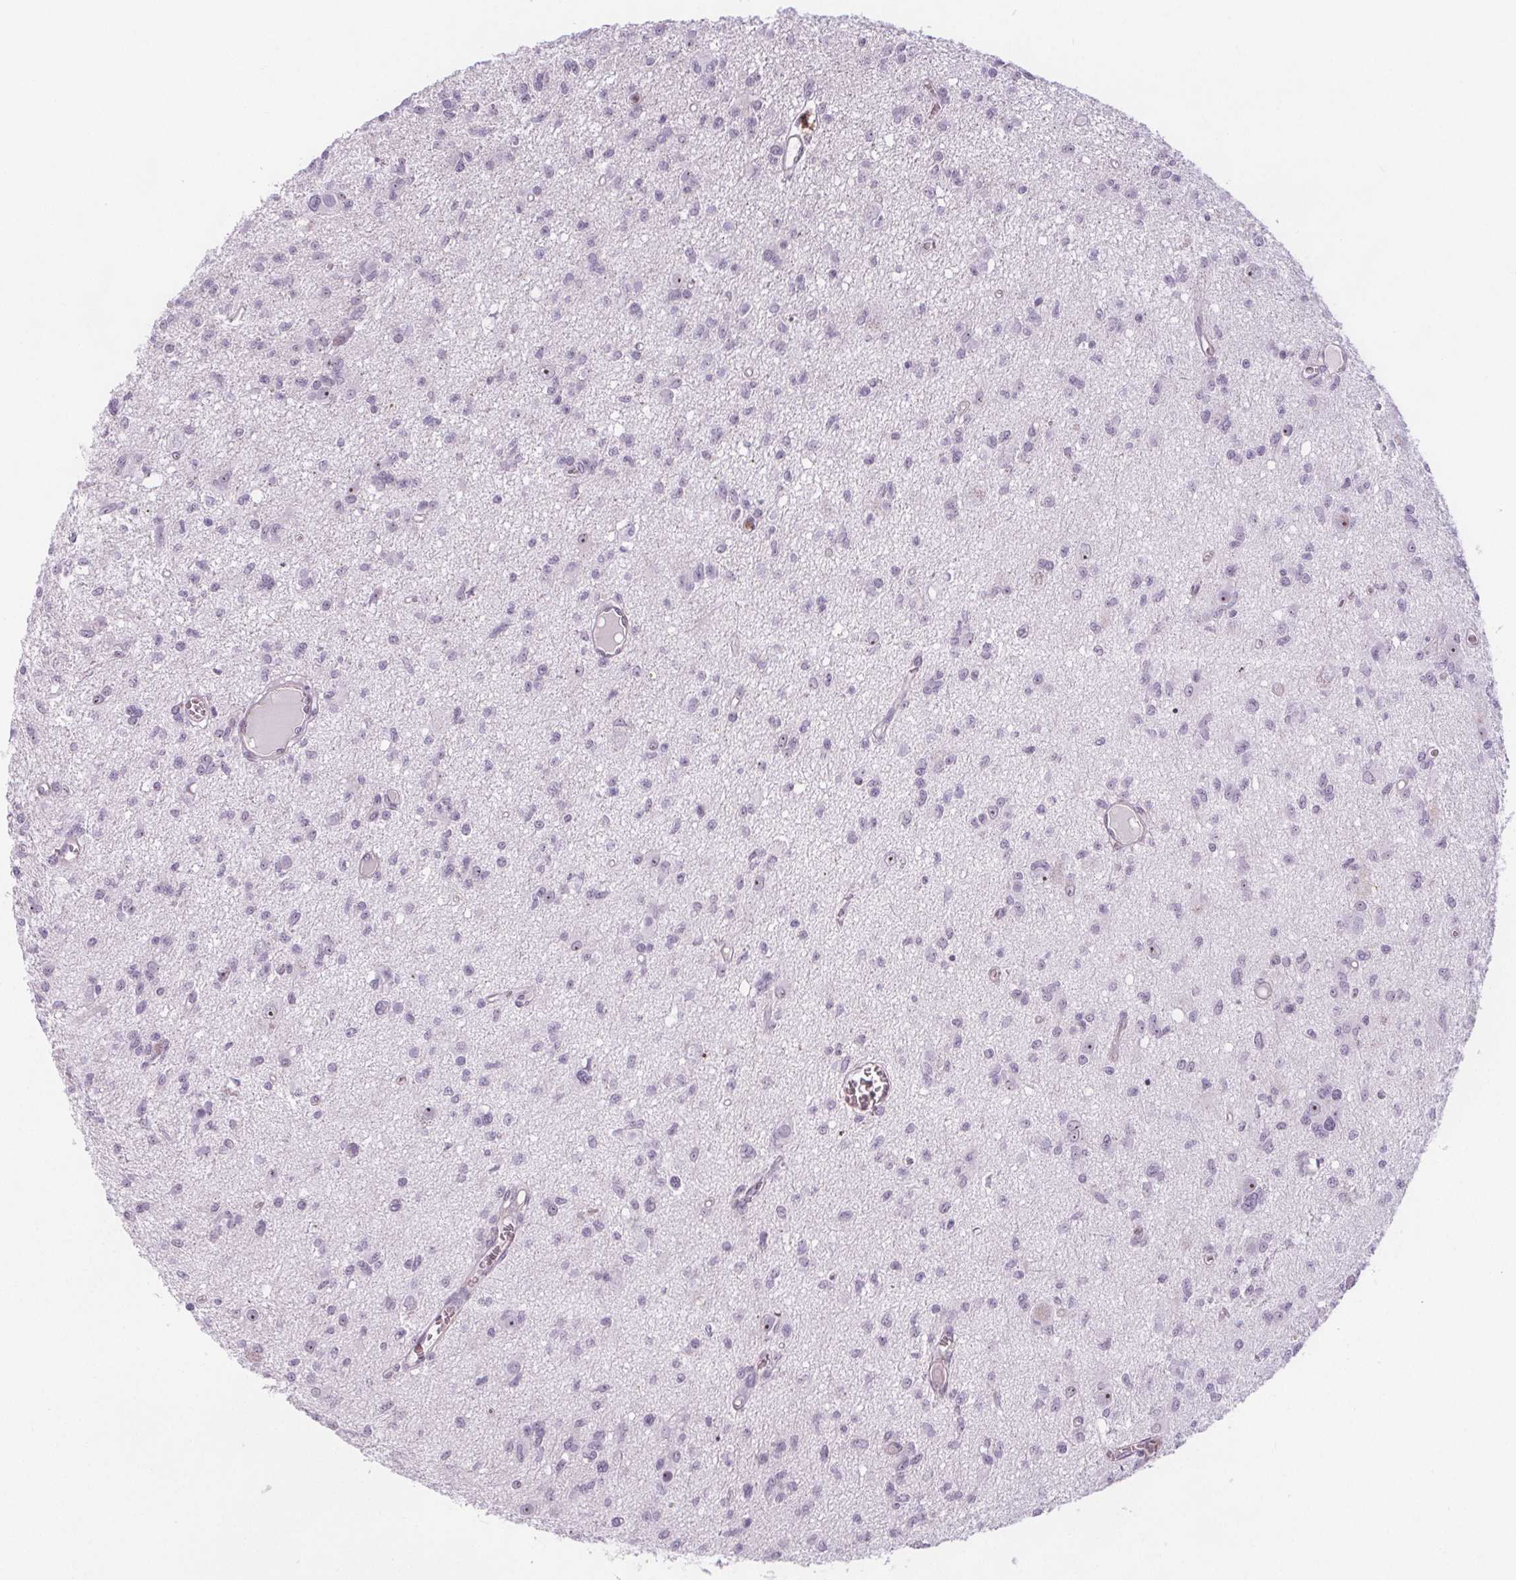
{"staining": {"intensity": "negative", "quantity": "none", "location": "none"}, "tissue": "glioma", "cell_type": "Tumor cells", "image_type": "cancer", "snomed": [{"axis": "morphology", "description": "Glioma, malignant, Low grade"}, {"axis": "topography", "description": "Brain"}], "caption": "The histopathology image displays no significant expression in tumor cells of malignant low-grade glioma.", "gene": "NOLC1", "patient": {"sex": "male", "age": 64}}